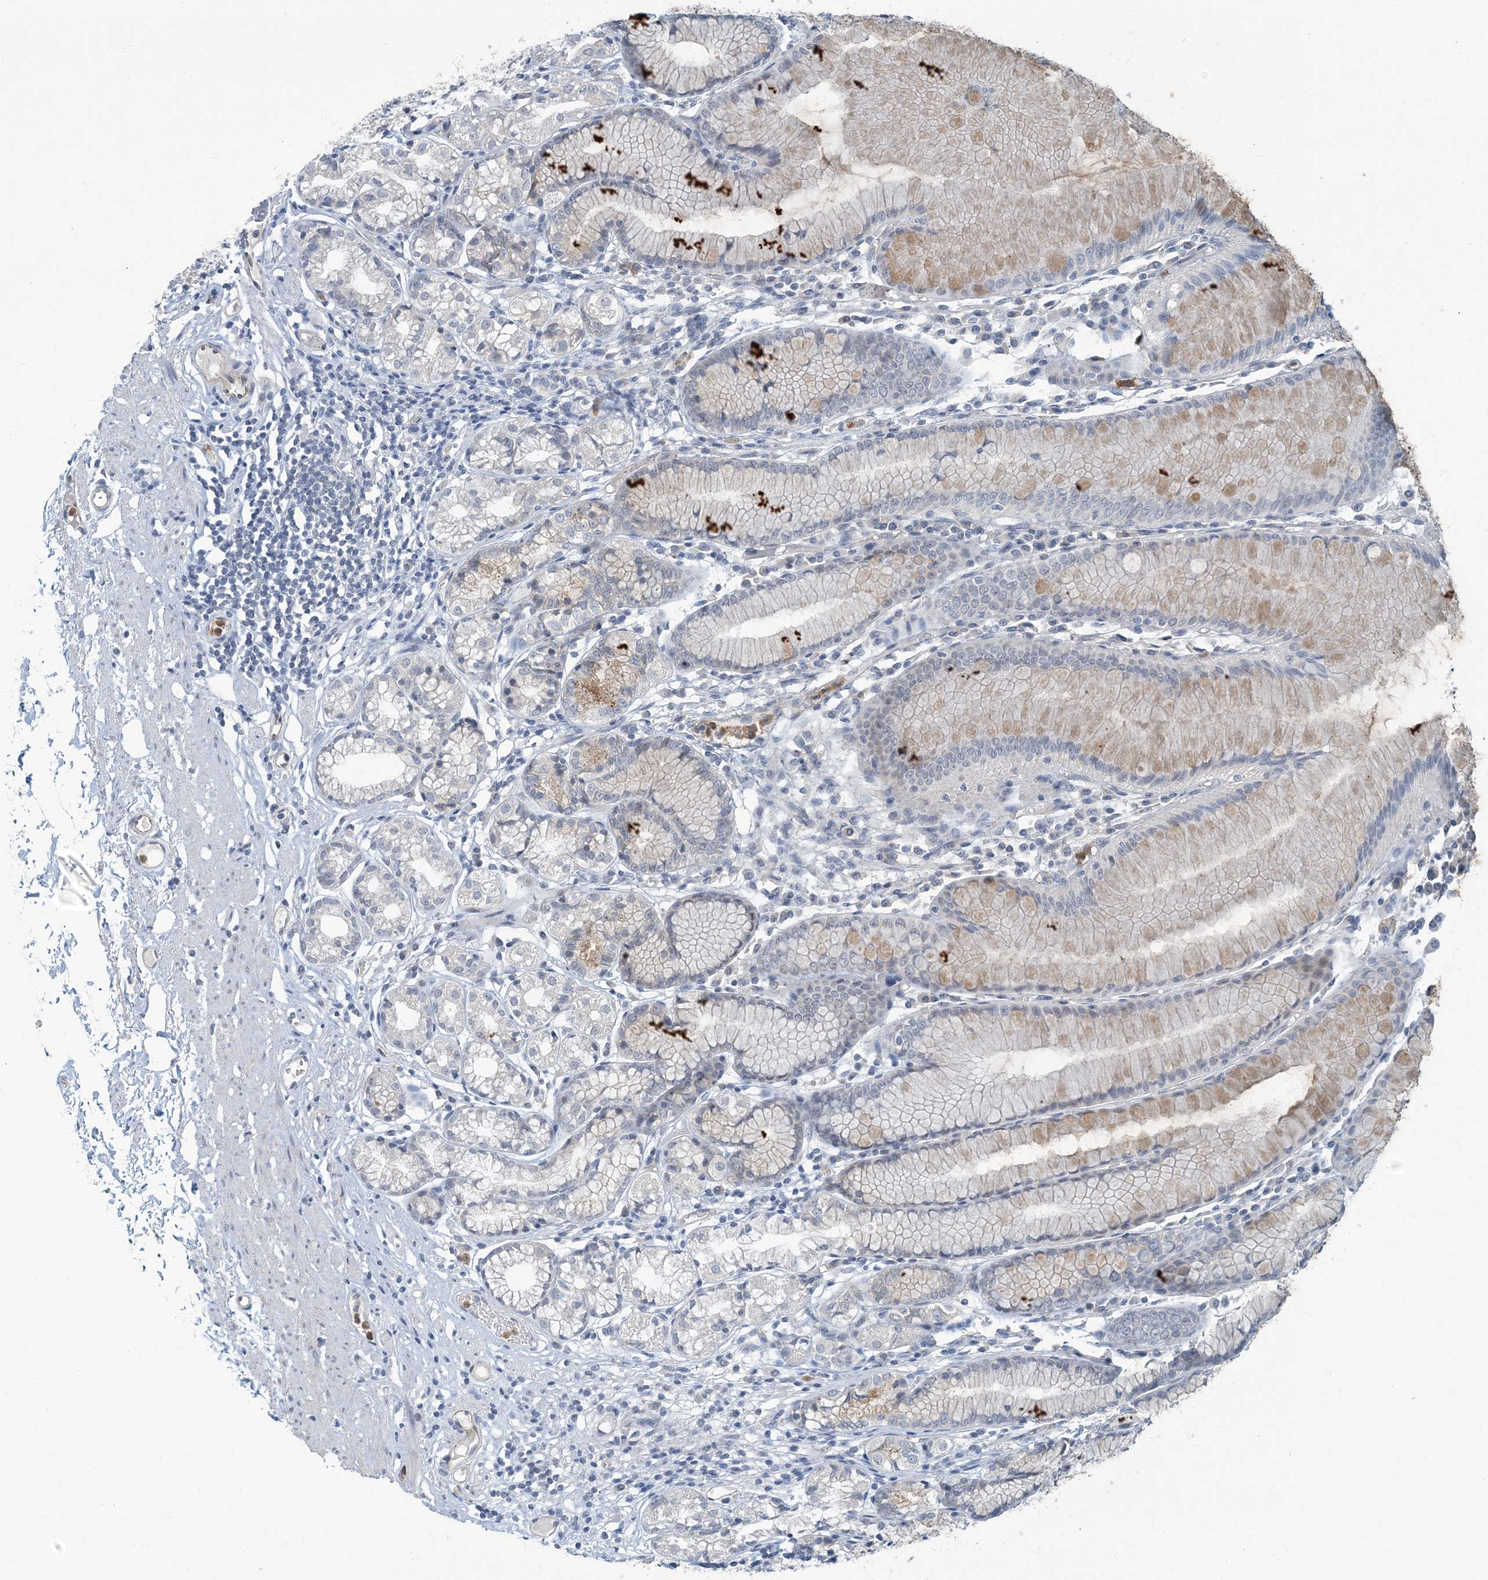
{"staining": {"intensity": "weak", "quantity": "<25%", "location": "cytoplasmic/membranous"}, "tissue": "stomach", "cell_type": "Glandular cells", "image_type": "normal", "snomed": [{"axis": "morphology", "description": "Normal tissue, NOS"}, {"axis": "topography", "description": "Stomach"}], "caption": "The photomicrograph shows no significant staining in glandular cells of stomach.", "gene": "EPHA4", "patient": {"sex": "female", "age": 57}}